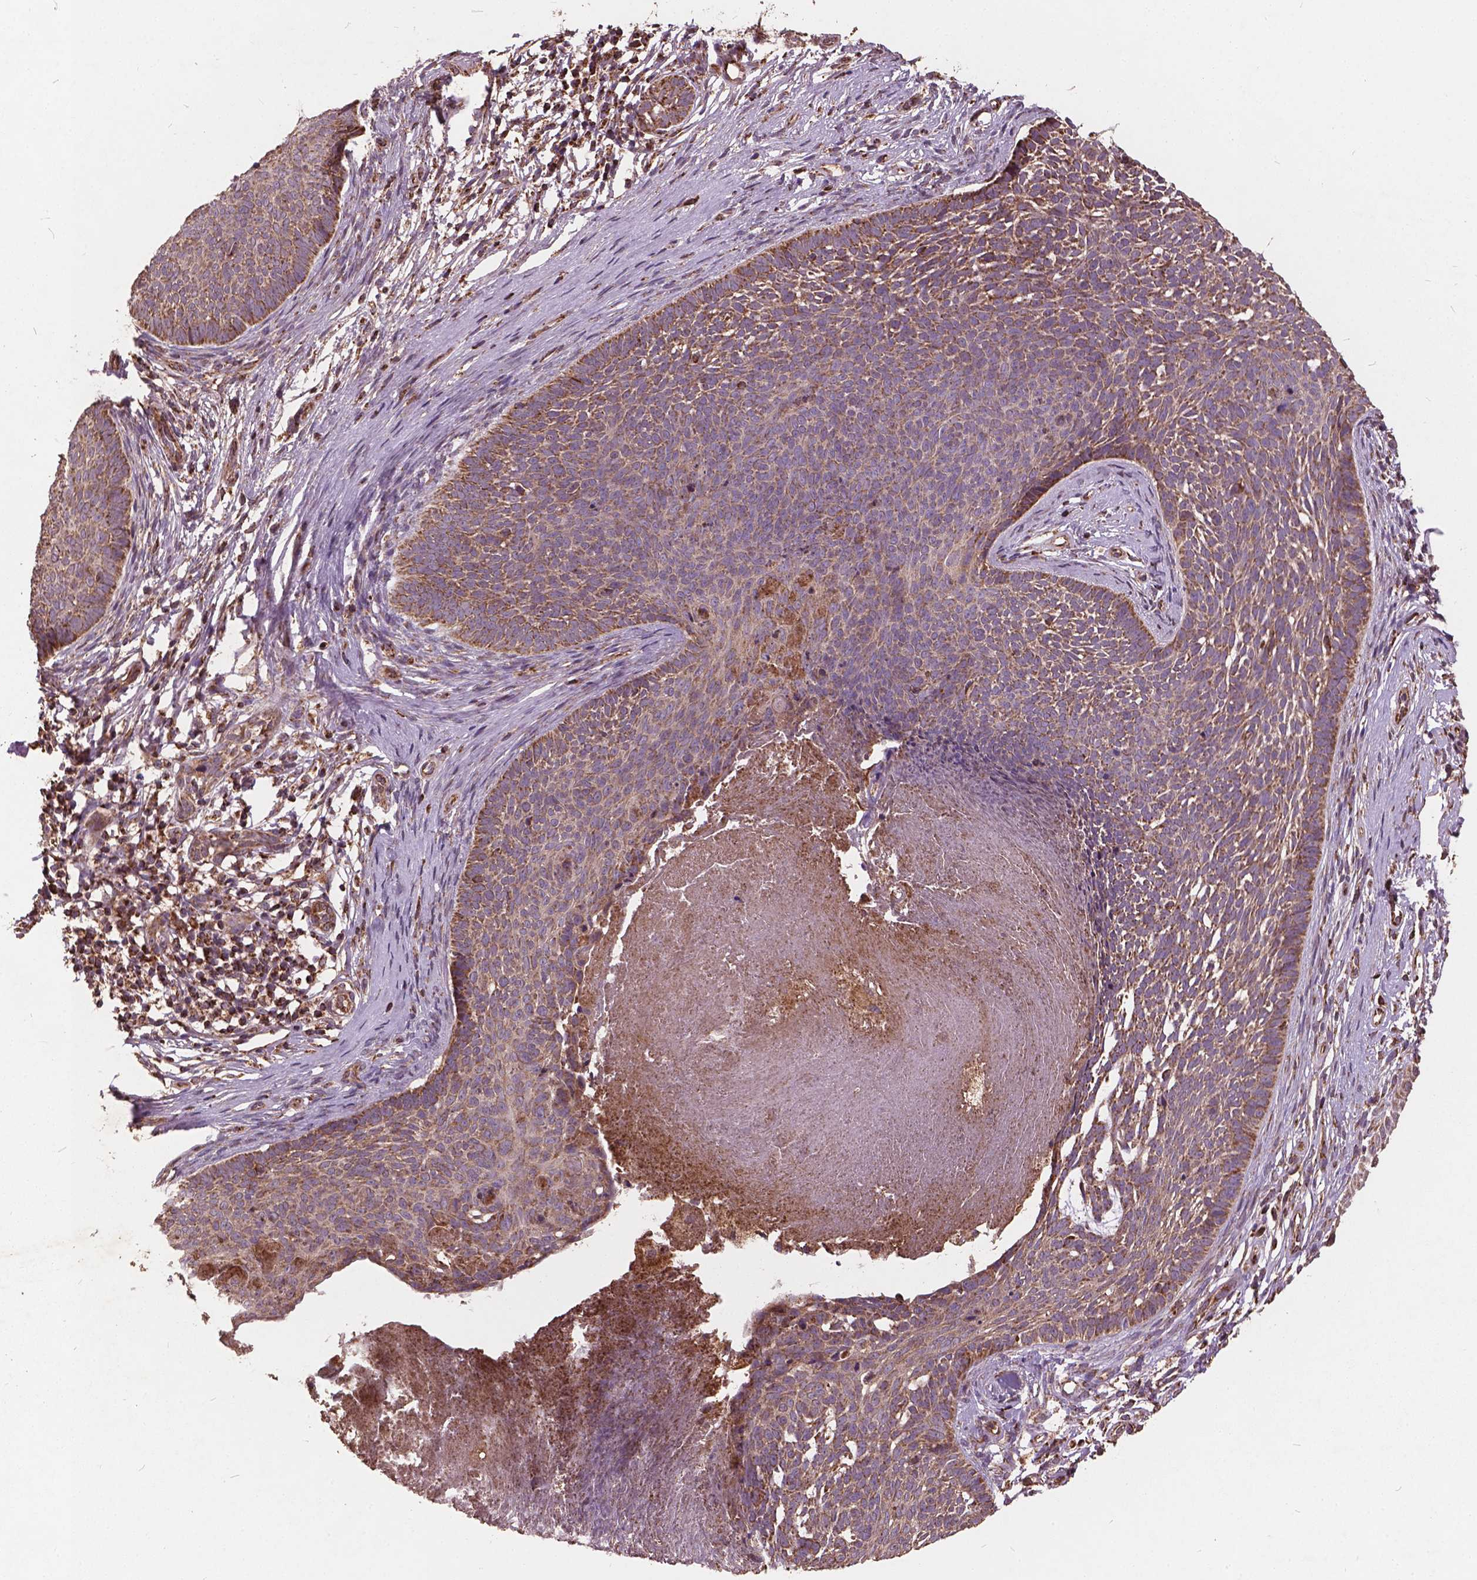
{"staining": {"intensity": "moderate", "quantity": ">75%", "location": "cytoplasmic/membranous"}, "tissue": "skin cancer", "cell_type": "Tumor cells", "image_type": "cancer", "snomed": [{"axis": "morphology", "description": "Basal cell carcinoma"}, {"axis": "topography", "description": "Skin"}], "caption": "Protein expression analysis of basal cell carcinoma (skin) reveals moderate cytoplasmic/membranous expression in about >75% of tumor cells. The staining was performed using DAB to visualize the protein expression in brown, while the nuclei were stained in blue with hematoxylin (Magnification: 20x).", "gene": "UBXN2A", "patient": {"sex": "male", "age": 85}}